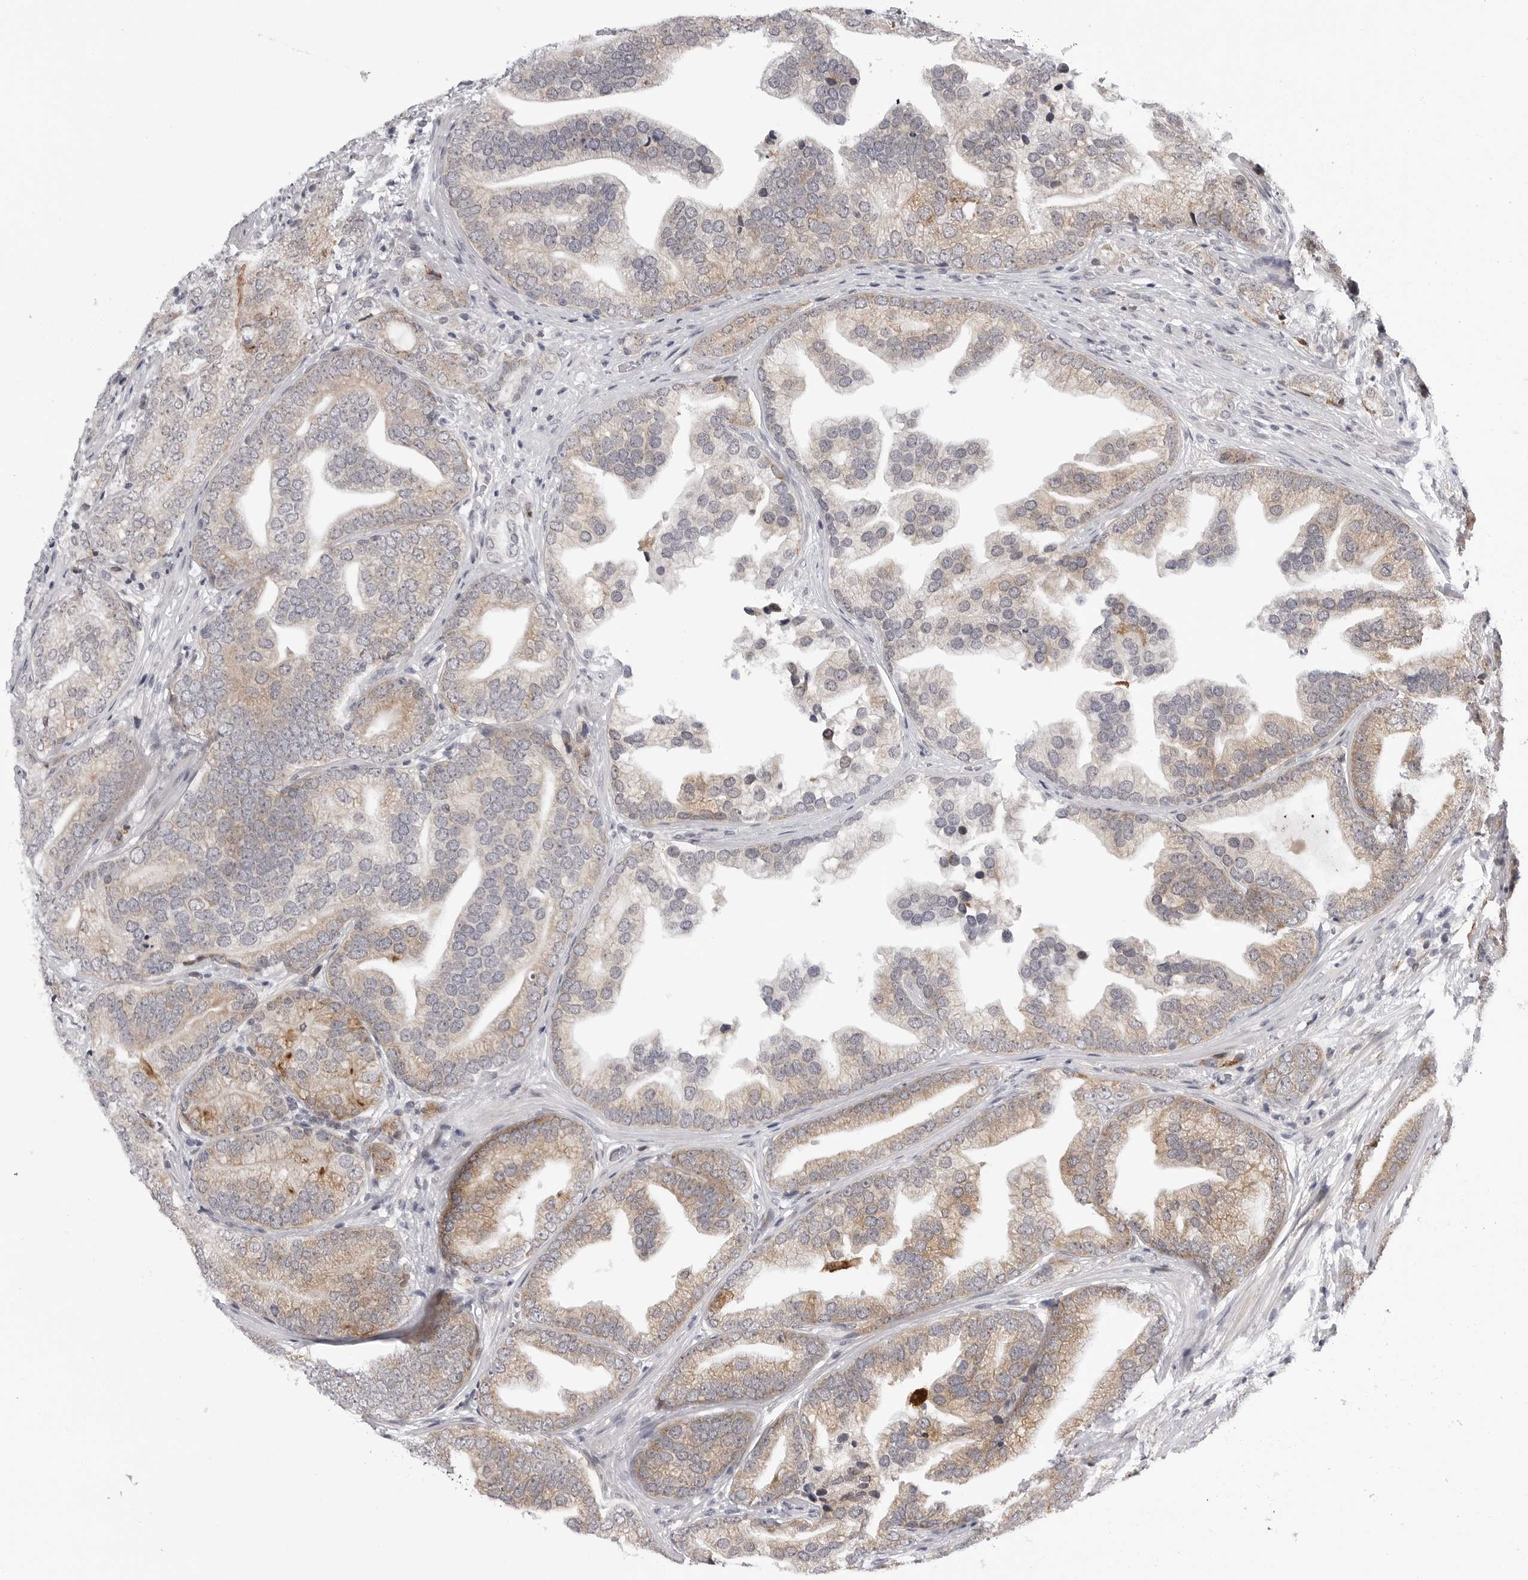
{"staining": {"intensity": "weak", "quantity": ">75%", "location": "cytoplasmic/membranous"}, "tissue": "prostate cancer", "cell_type": "Tumor cells", "image_type": "cancer", "snomed": [{"axis": "morphology", "description": "Adenocarcinoma, High grade"}, {"axis": "topography", "description": "Prostate"}], "caption": "Immunohistochemical staining of high-grade adenocarcinoma (prostate) displays weak cytoplasmic/membranous protein expression in approximately >75% of tumor cells.", "gene": "CDK20", "patient": {"sex": "male", "age": 57}}